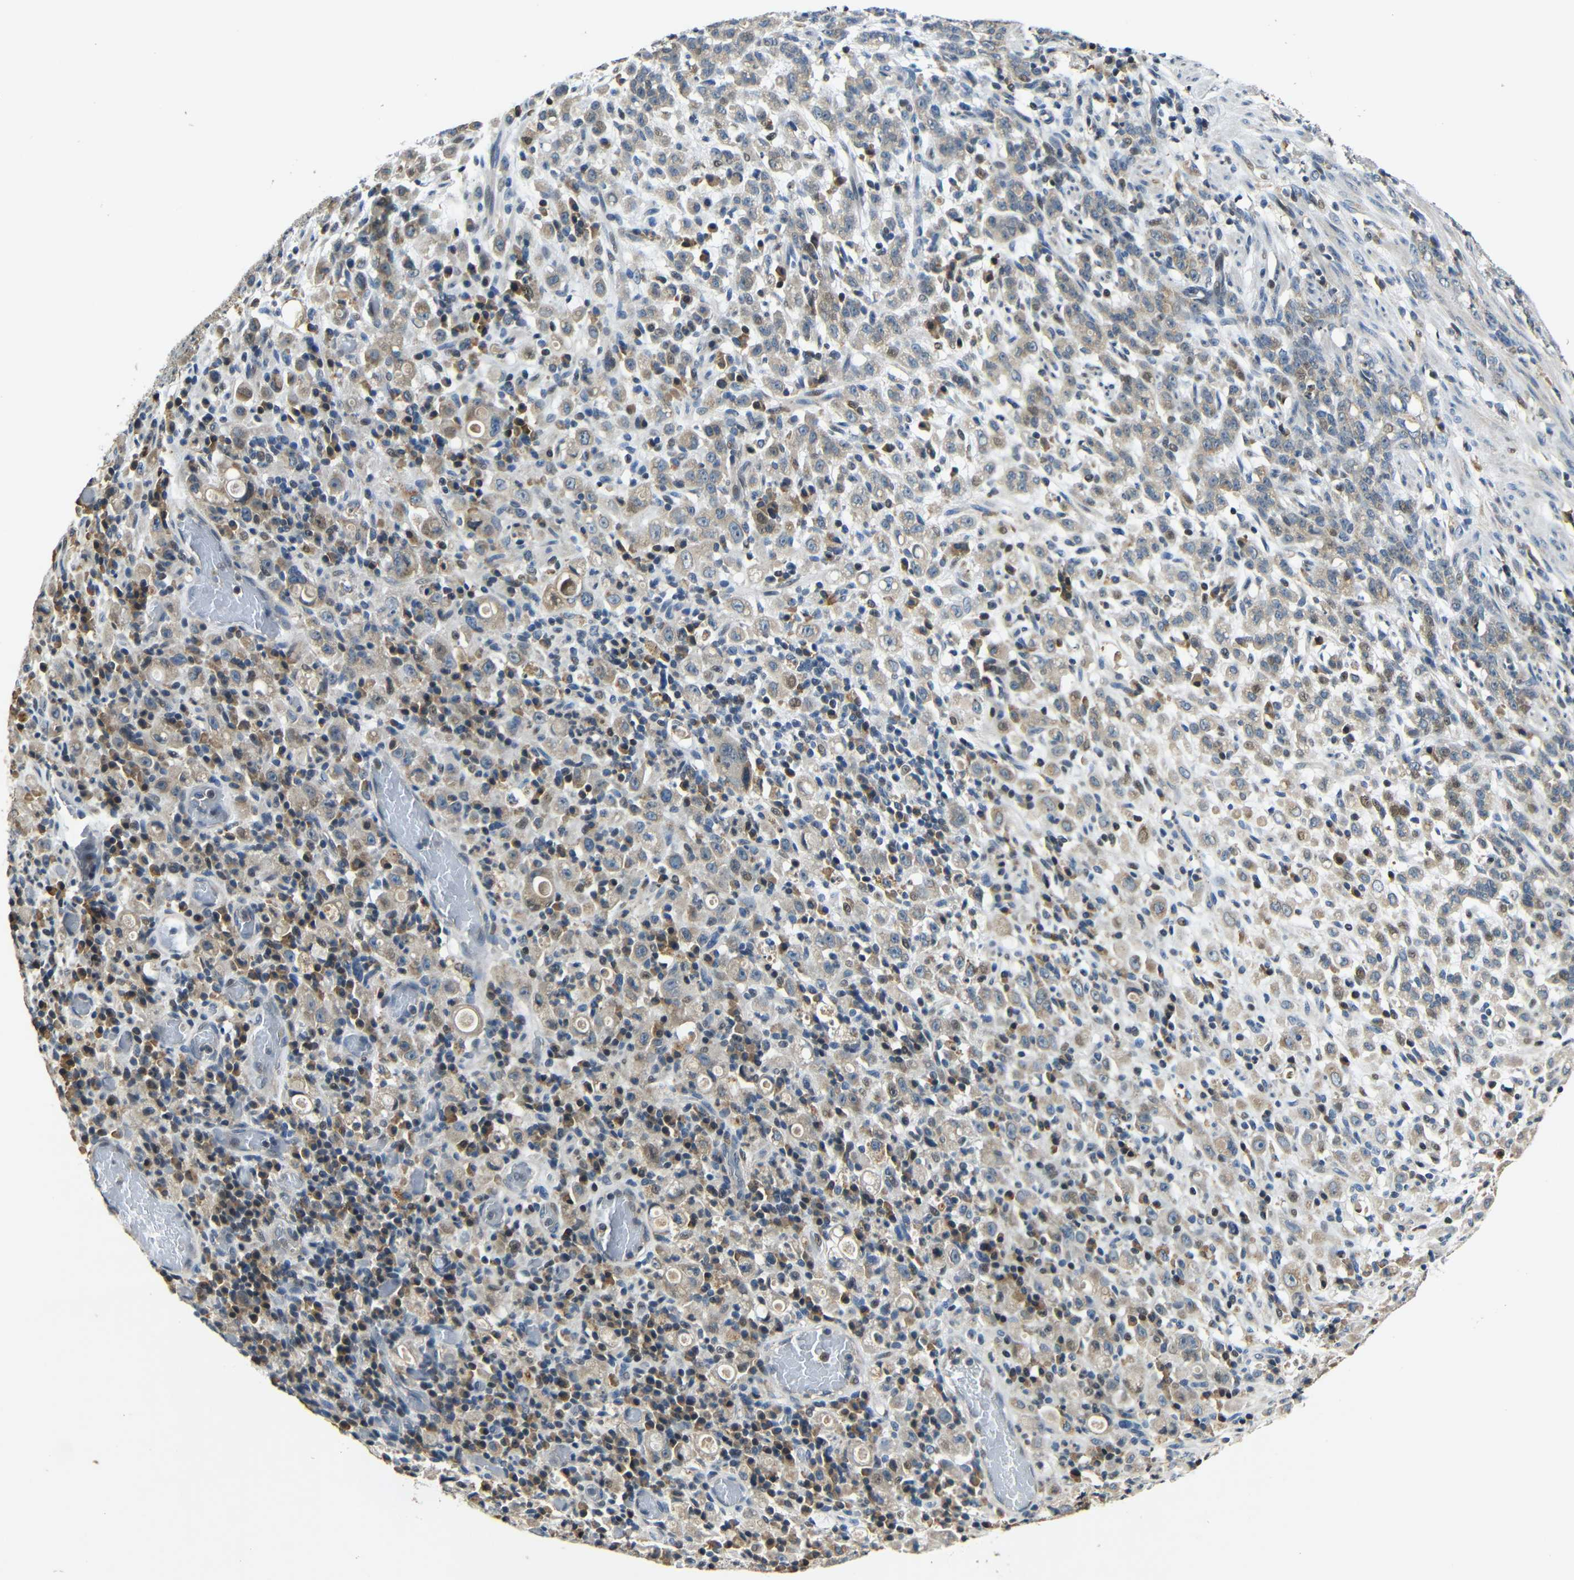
{"staining": {"intensity": "weak", "quantity": ">75%", "location": "cytoplasmic/membranous,nuclear"}, "tissue": "stomach cancer", "cell_type": "Tumor cells", "image_type": "cancer", "snomed": [{"axis": "morphology", "description": "Adenocarcinoma, NOS"}, {"axis": "topography", "description": "Stomach, lower"}], "caption": "An immunohistochemistry (IHC) histopathology image of tumor tissue is shown. Protein staining in brown labels weak cytoplasmic/membranous and nuclear positivity in stomach cancer within tumor cells.", "gene": "KAZALD1", "patient": {"sex": "male", "age": 88}}